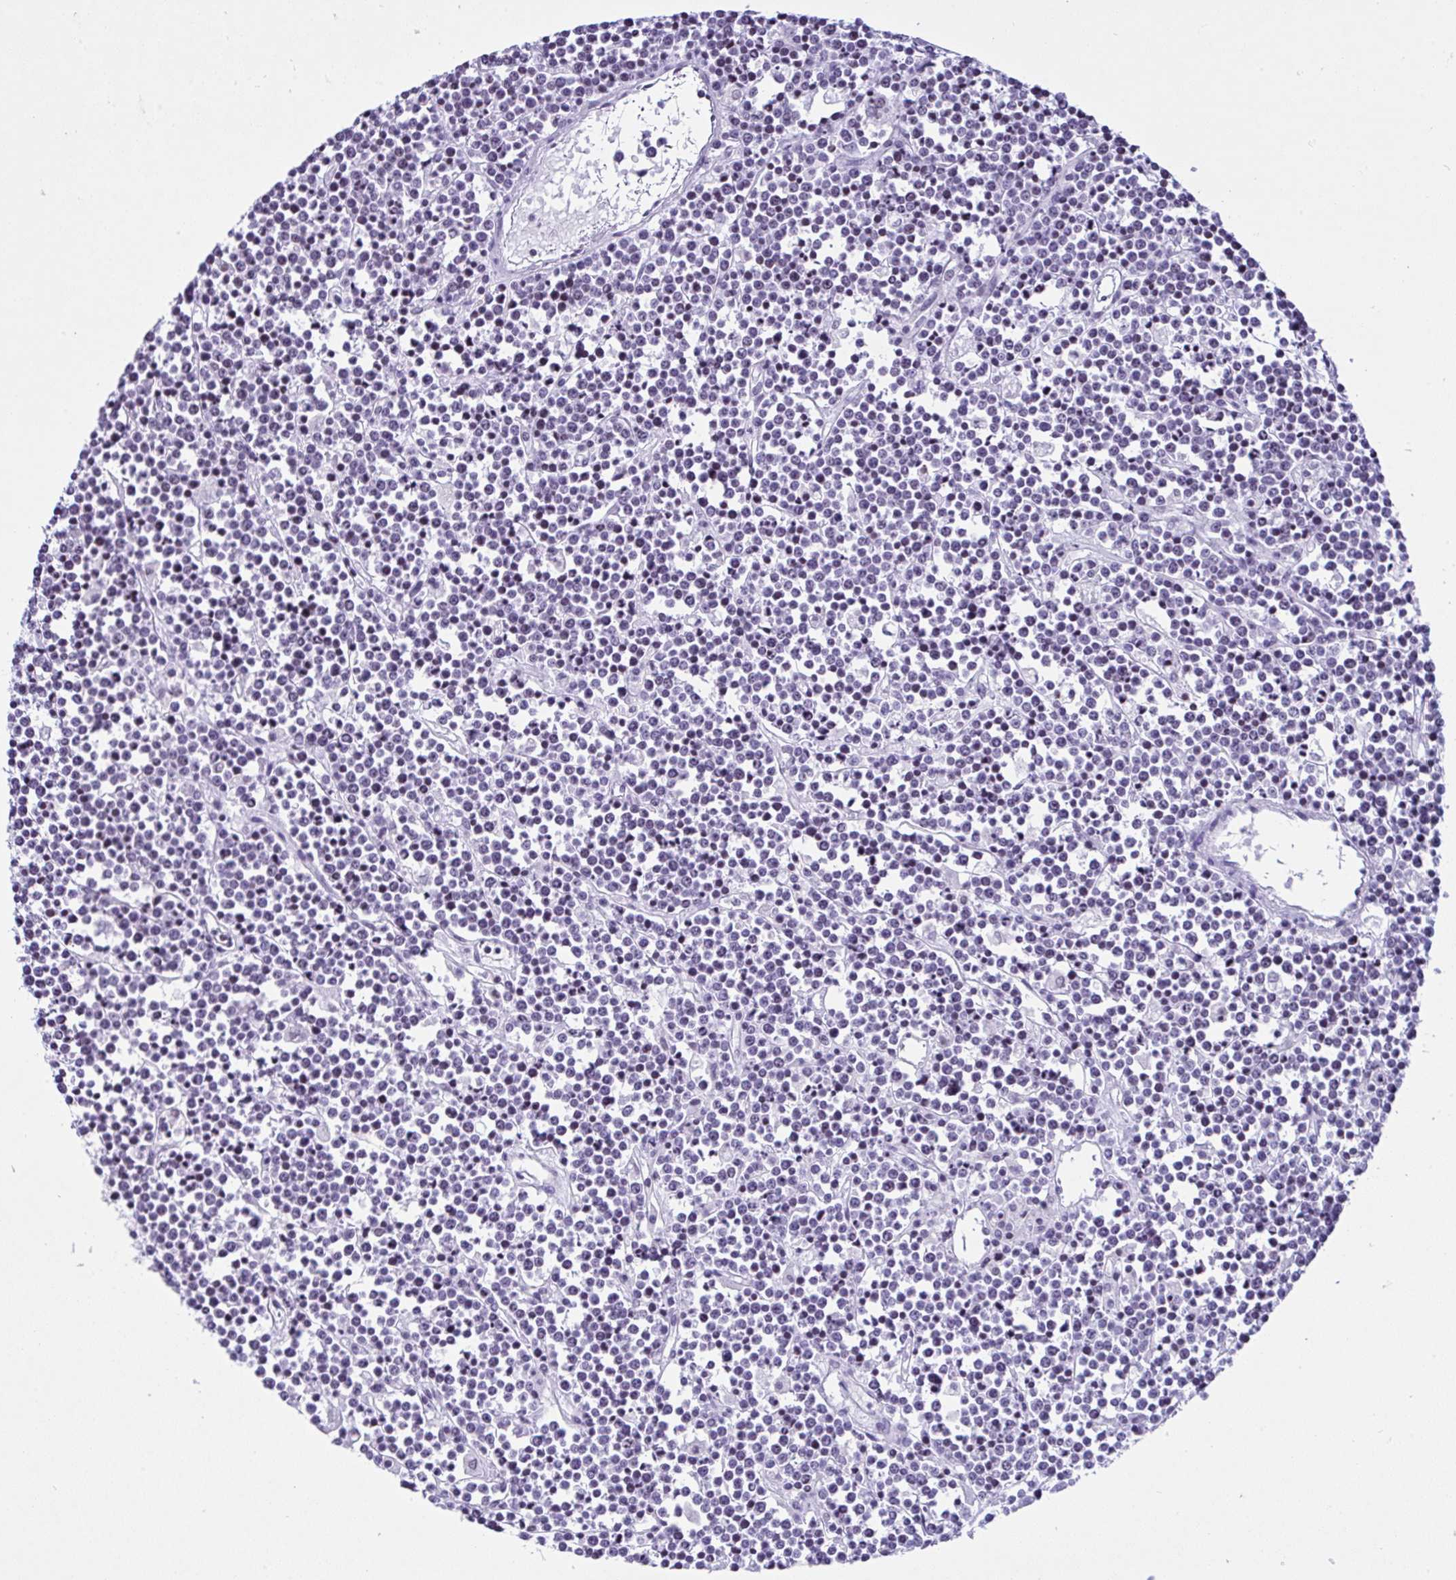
{"staining": {"intensity": "negative", "quantity": "none", "location": "none"}, "tissue": "lymphoma", "cell_type": "Tumor cells", "image_type": "cancer", "snomed": [{"axis": "morphology", "description": "Malignant lymphoma, non-Hodgkin's type, High grade"}, {"axis": "topography", "description": "Ovary"}], "caption": "Tumor cells are negative for protein expression in human malignant lymphoma, non-Hodgkin's type (high-grade).", "gene": "KRT27", "patient": {"sex": "female", "age": 56}}